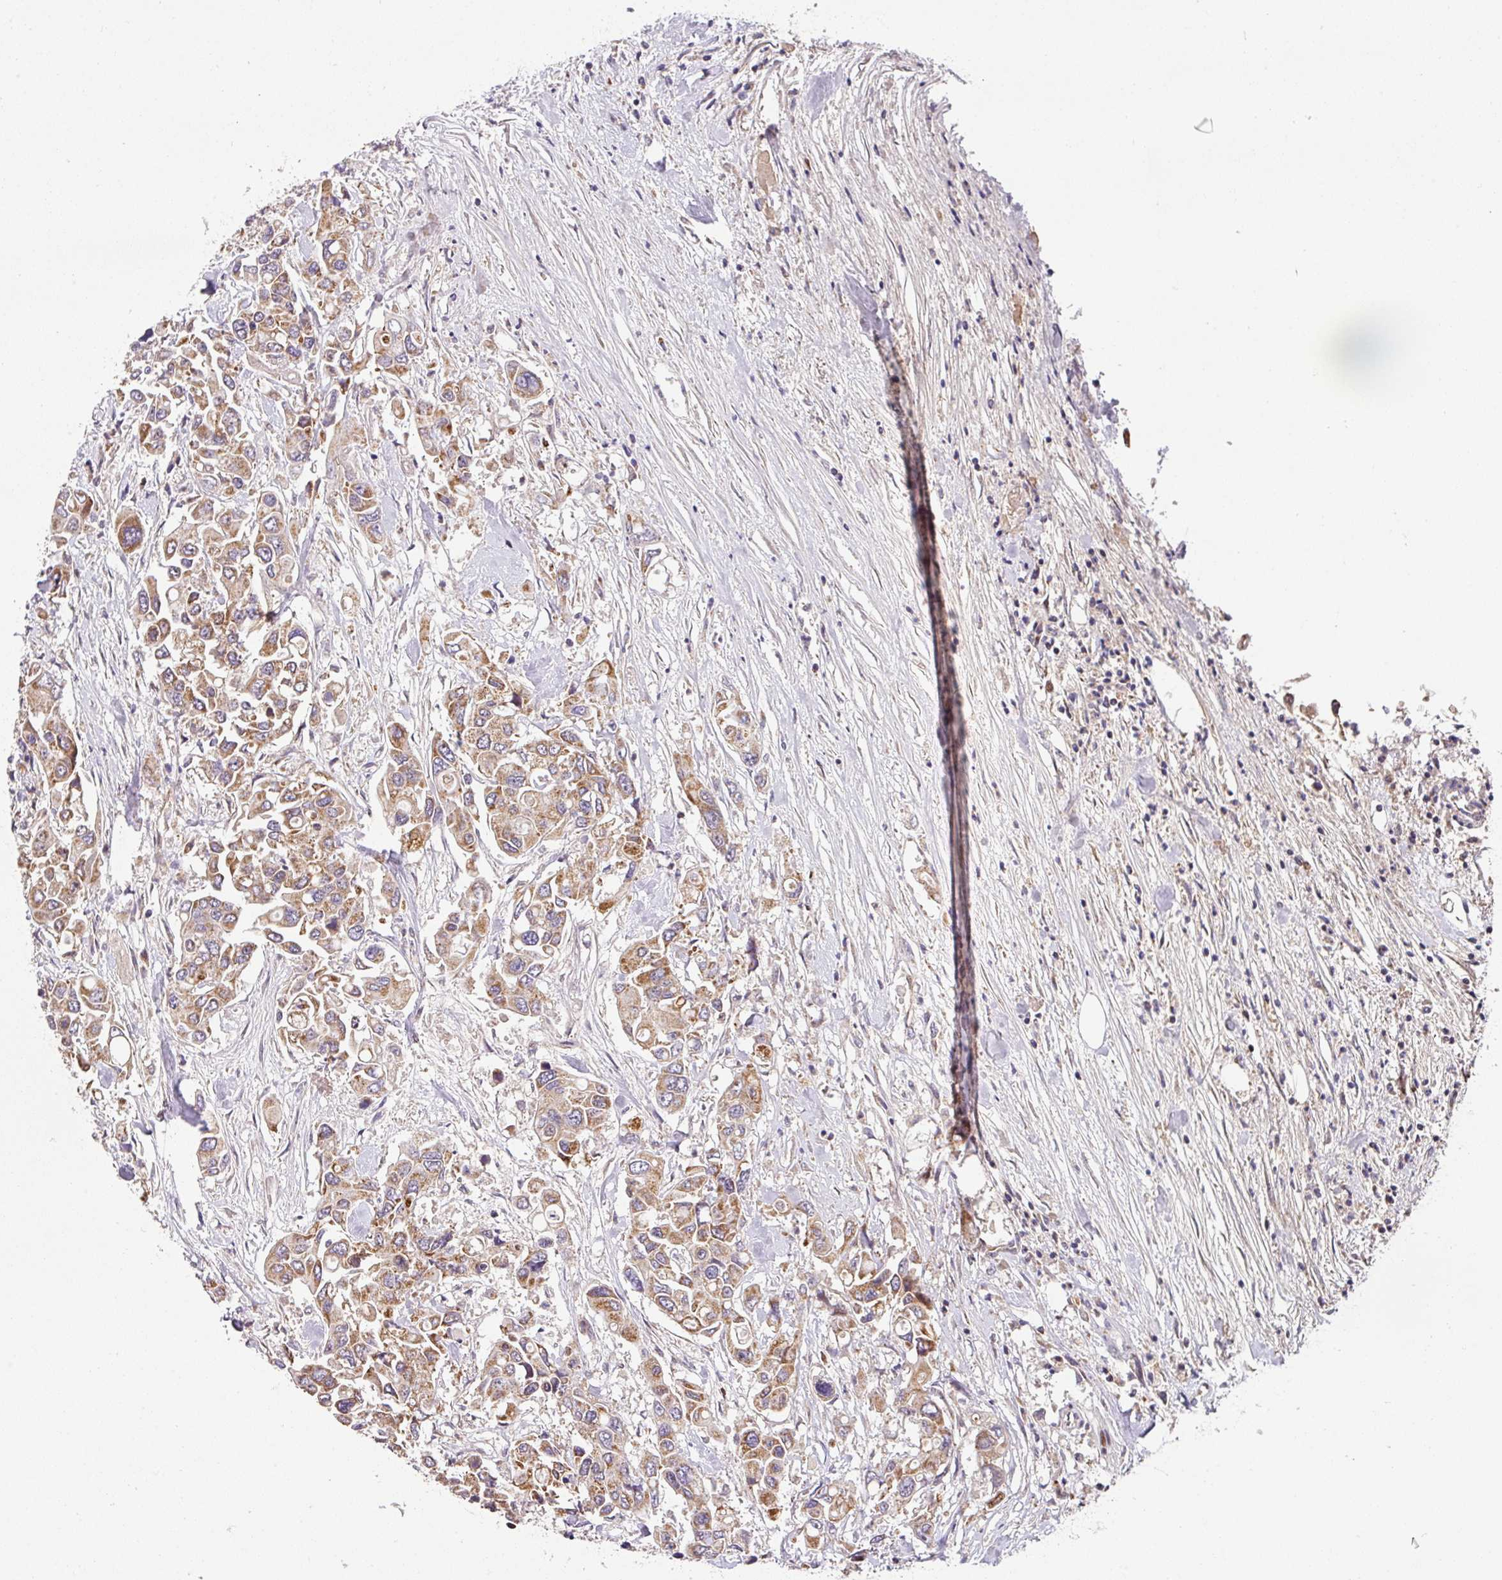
{"staining": {"intensity": "moderate", "quantity": ">75%", "location": "cytoplasmic/membranous"}, "tissue": "colorectal cancer", "cell_type": "Tumor cells", "image_type": "cancer", "snomed": [{"axis": "morphology", "description": "Adenocarcinoma, NOS"}, {"axis": "topography", "description": "Colon"}], "caption": "Immunohistochemical staining of colorectal cancer (adenocarcinoma) displays moderate cytoplasmic/membranous protein expression in about >75% of tumor cells.", "gene": "SARS2", "patient": {"sex": "male", "age": 77}}